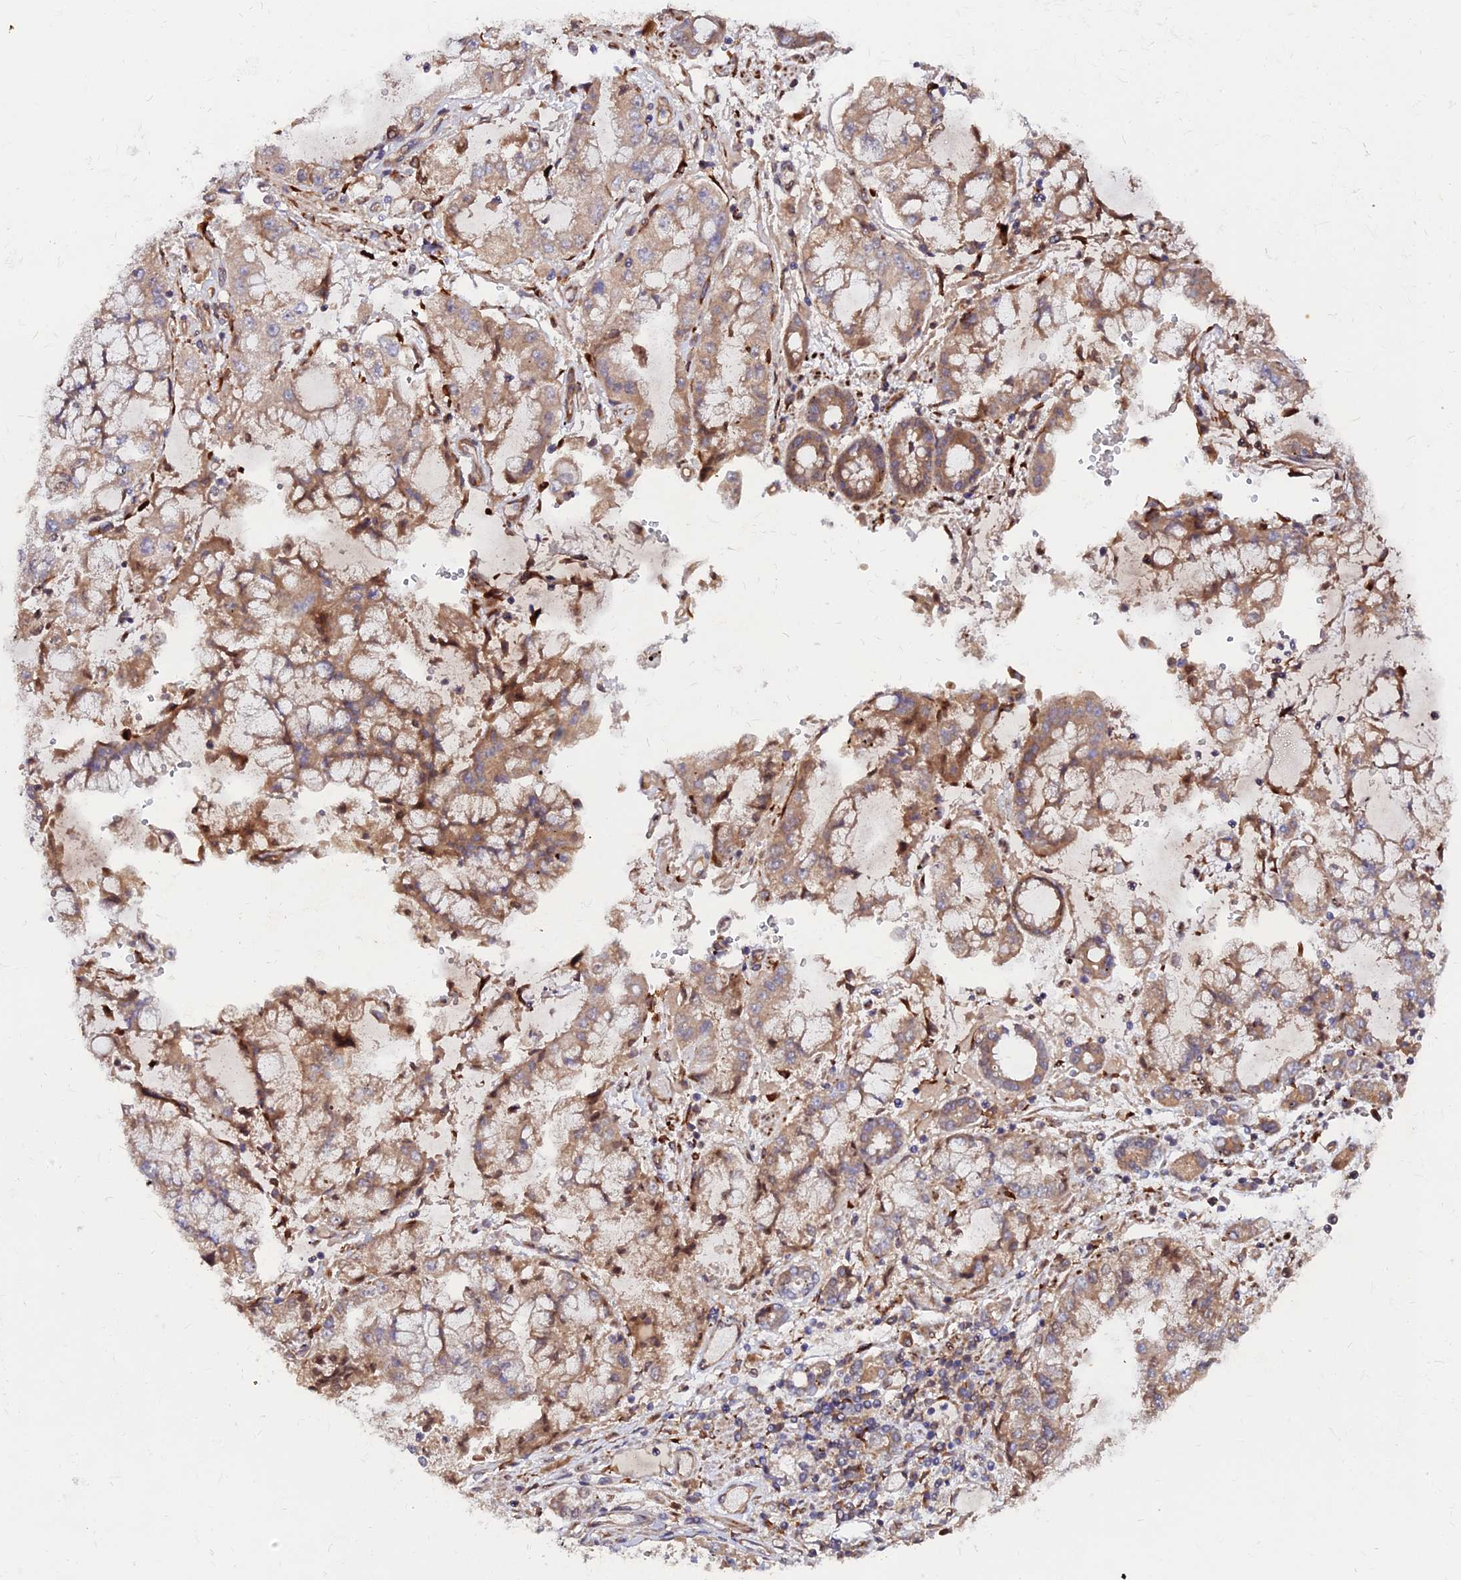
{"staining": {"intensity": "weak", "quantity": ">75%", "location": "cytoplasmic/membranous"}, "tissue": "stomach cancer", "cell_type": "Tumor cells", "image_type": "cancer", "snomed": [{"axis": "morphology", "description": "Adenocarcinoma, NOS"}, {"axis": "topography", "description": "Stomach"}], "caption": "Immunohistochemical staining of human stomach adenocarcinoma exhibits low levels of weak cytoplasmic/membranous protein expression in about >75% of tumor cells. (DAB = brown stain, brightfield microscopy at high magnification).", "gene": "PDE4D", "patient": {"sex": "male", "age": 76}}